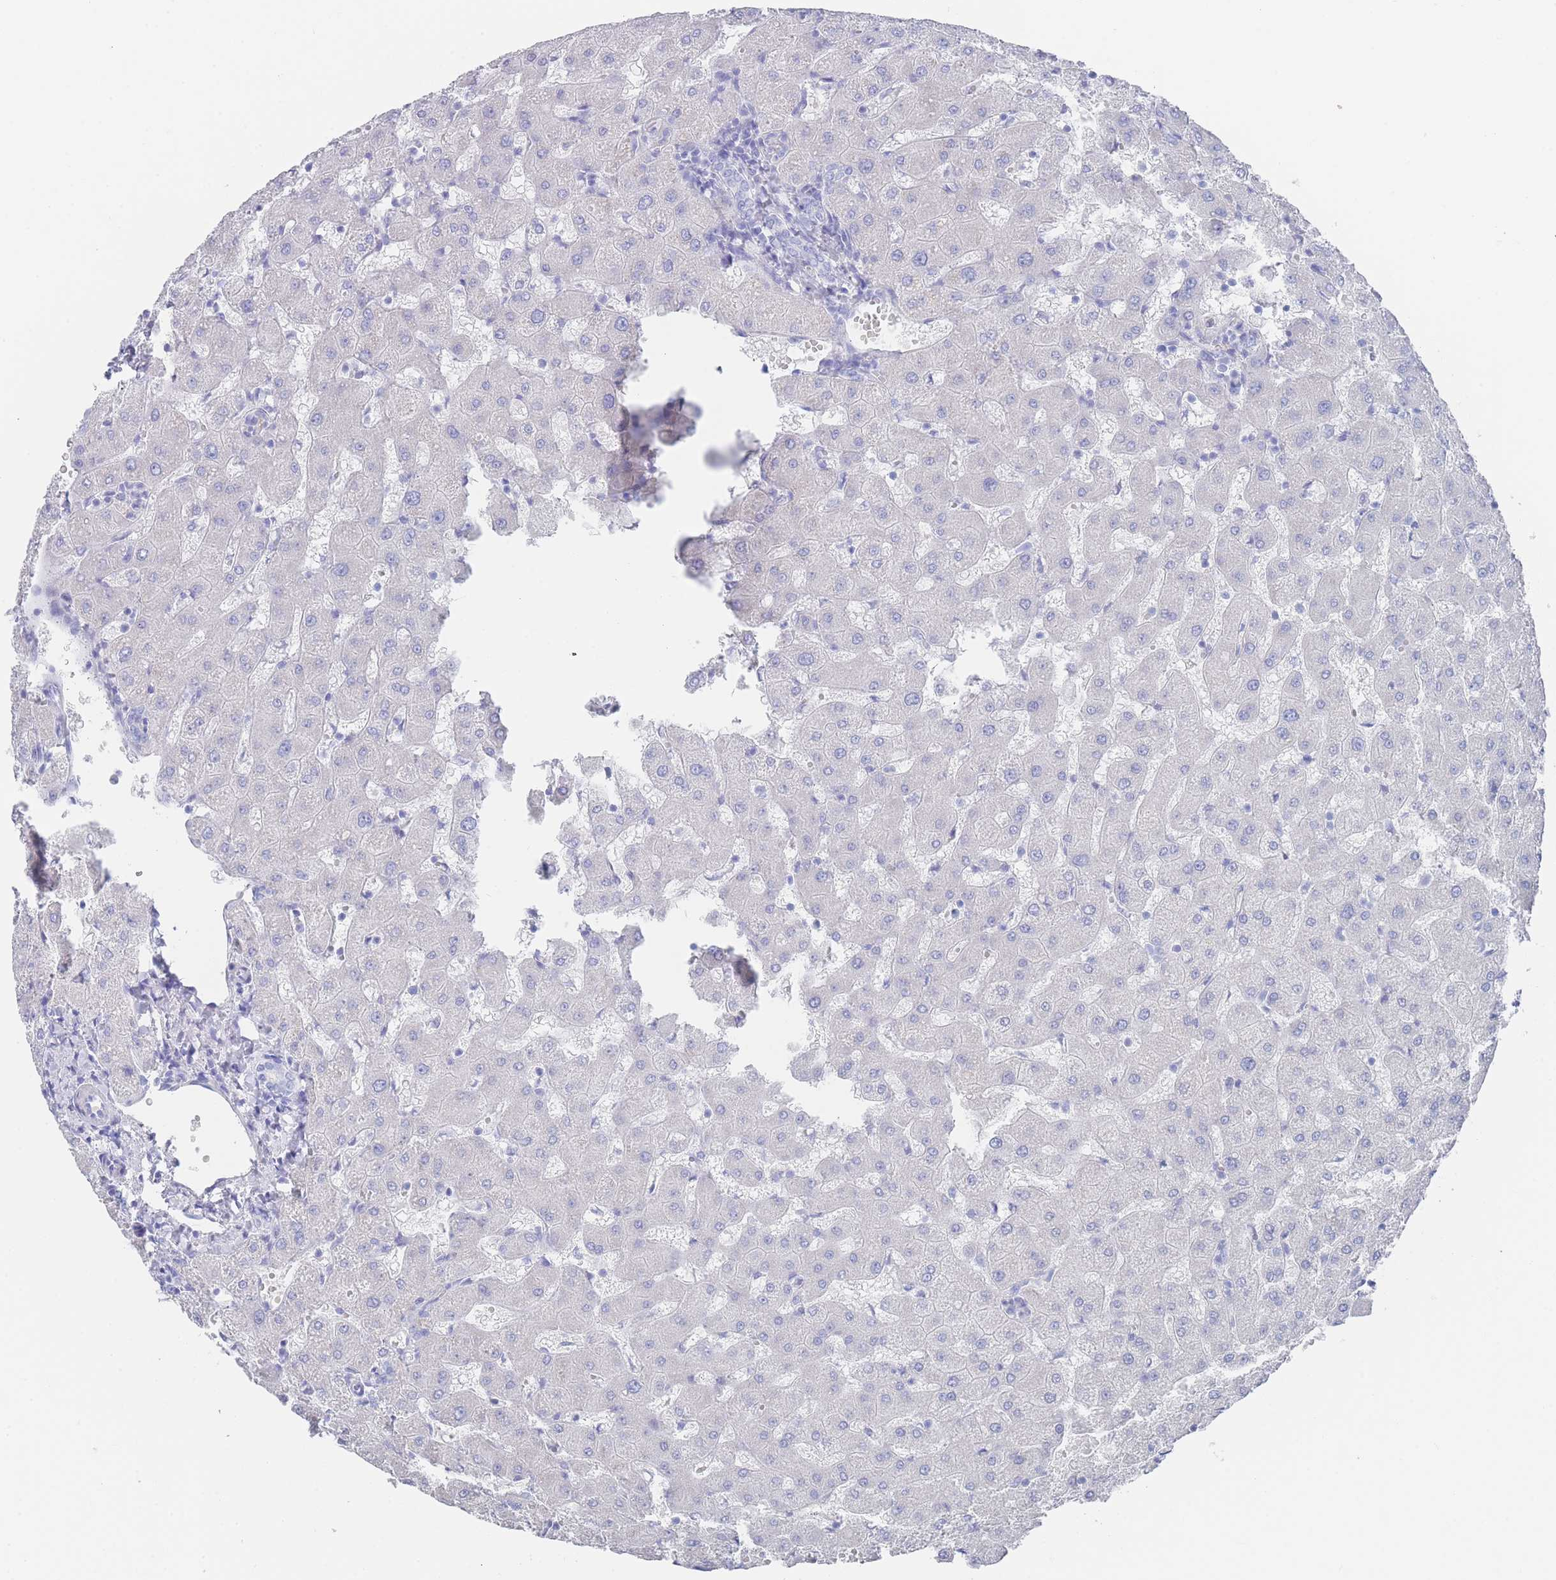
{"staining": {"intensity": "negative", "quantity": "none", "location": "none"}, "tissue": "liver", "cell_type": "Cholangiocytes", "image_type": "normal", "snomed": [{"axis": "morphology", "description": "Normal tissue, NOS"}, {"axis": "topography", "description": "Liver"}], "caption": "Benign liver was stained to show a protein in brown. There is no significant expression in cholangiocytes. (DAB IHC visualized using brightfield microscopy, high magnification).", "gene": "LRRC37A2", "patient": {"sex": "female", "age": 63}}